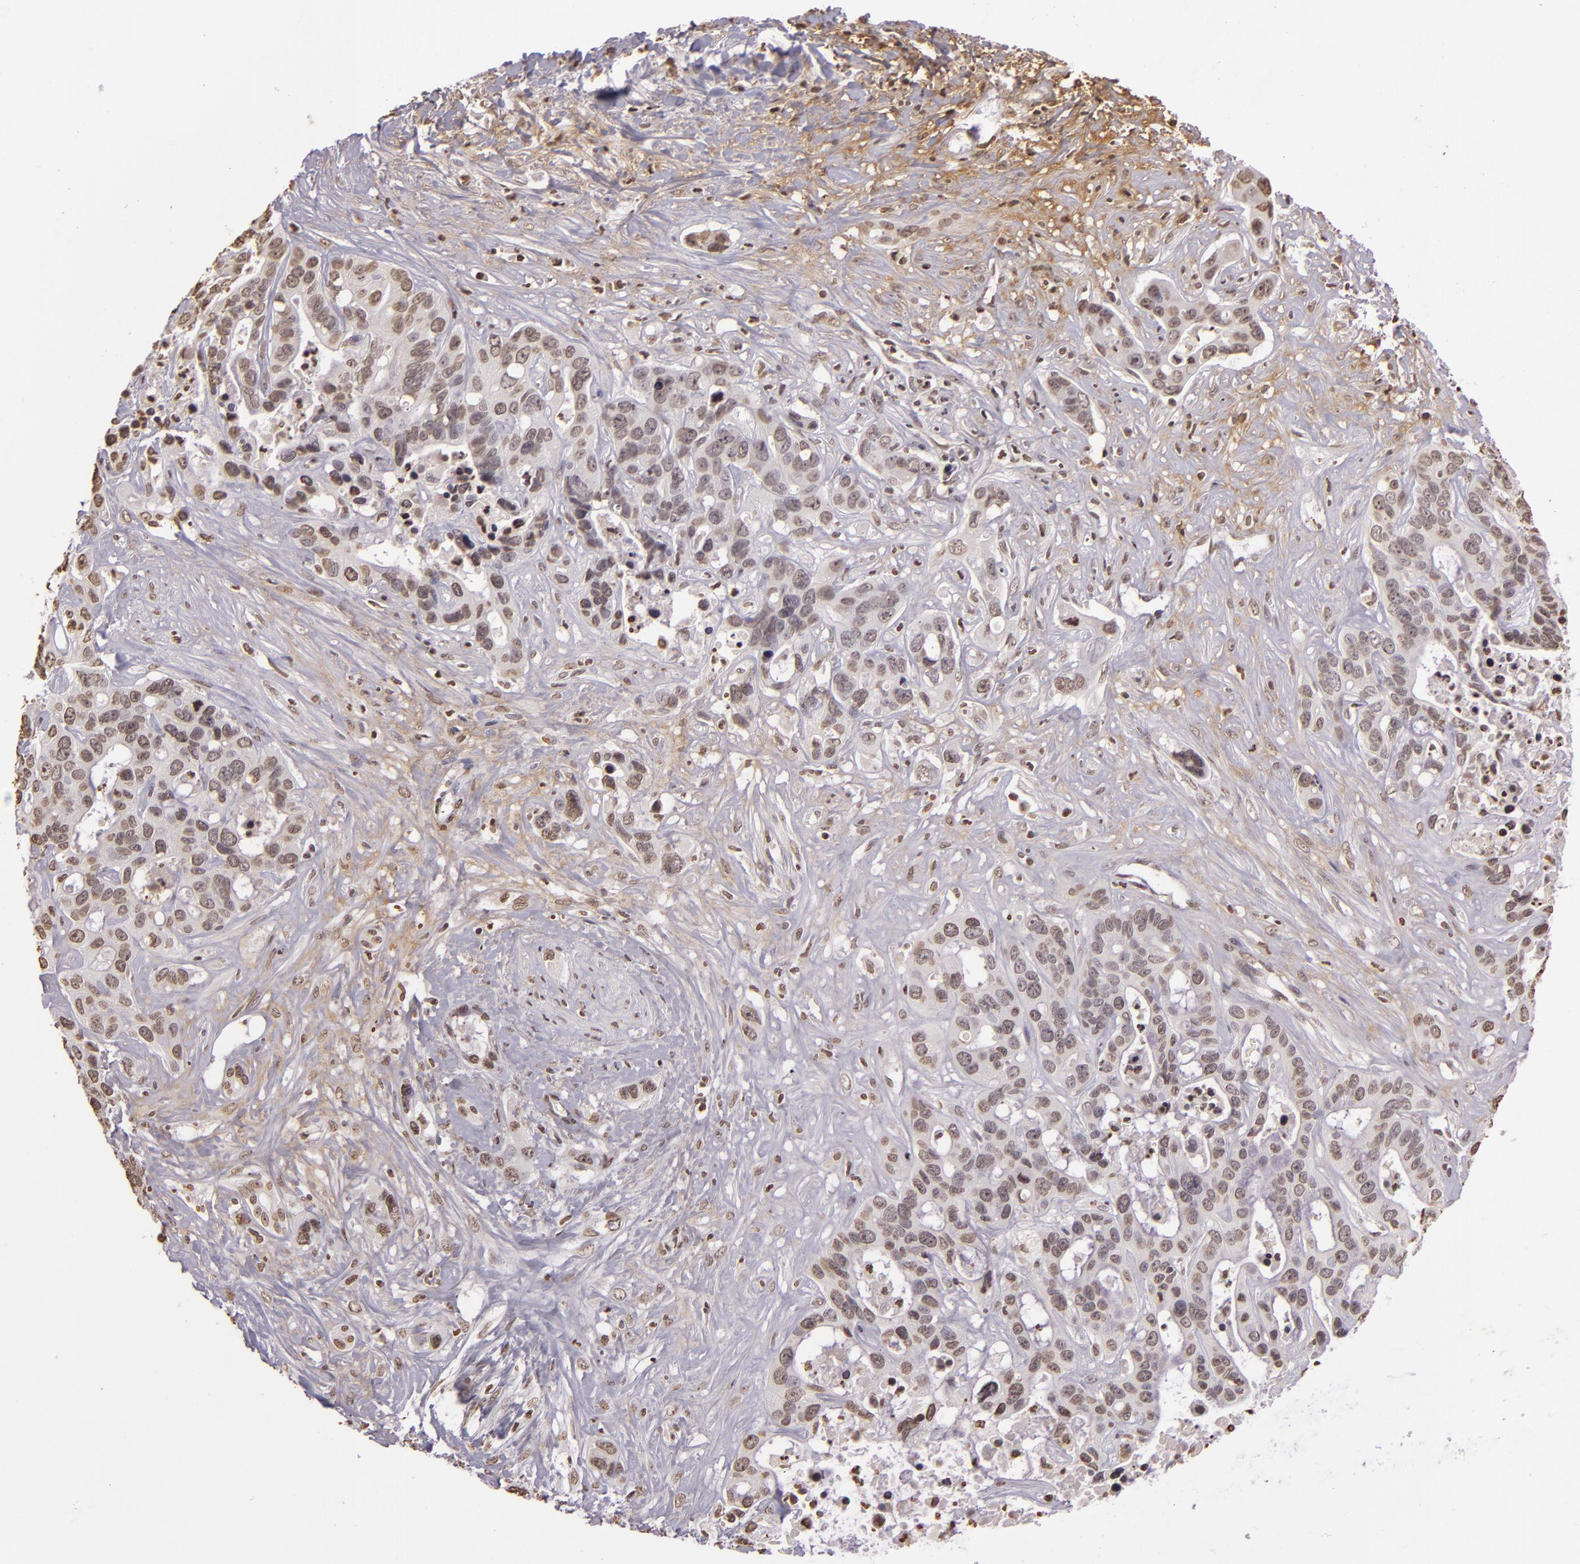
{"staining": {"intensity": "weak", "quantity": "25%-75%", "location": "nuclear"}, "tissue": "liver cancer", "cell_type": "Tumor cells", "image_type": "cancer", "snomed": [{"axis": "morphology", "description": "Cholangiocarcinoma"}, {"axis": "topography", "description": "Liver"}], "caption": "Liver cholangiocarcinoma tissue displays weak nuclear positivity in approximately 25%-75% of tumor cells, visualized by immunohistochemistry. (Stains: DAB in brown, nuclei in blue, Microscopy: brightfield microscopy at high magnification).", "gene": "THRB", "patient": {"sex": "female", "age": 65}}